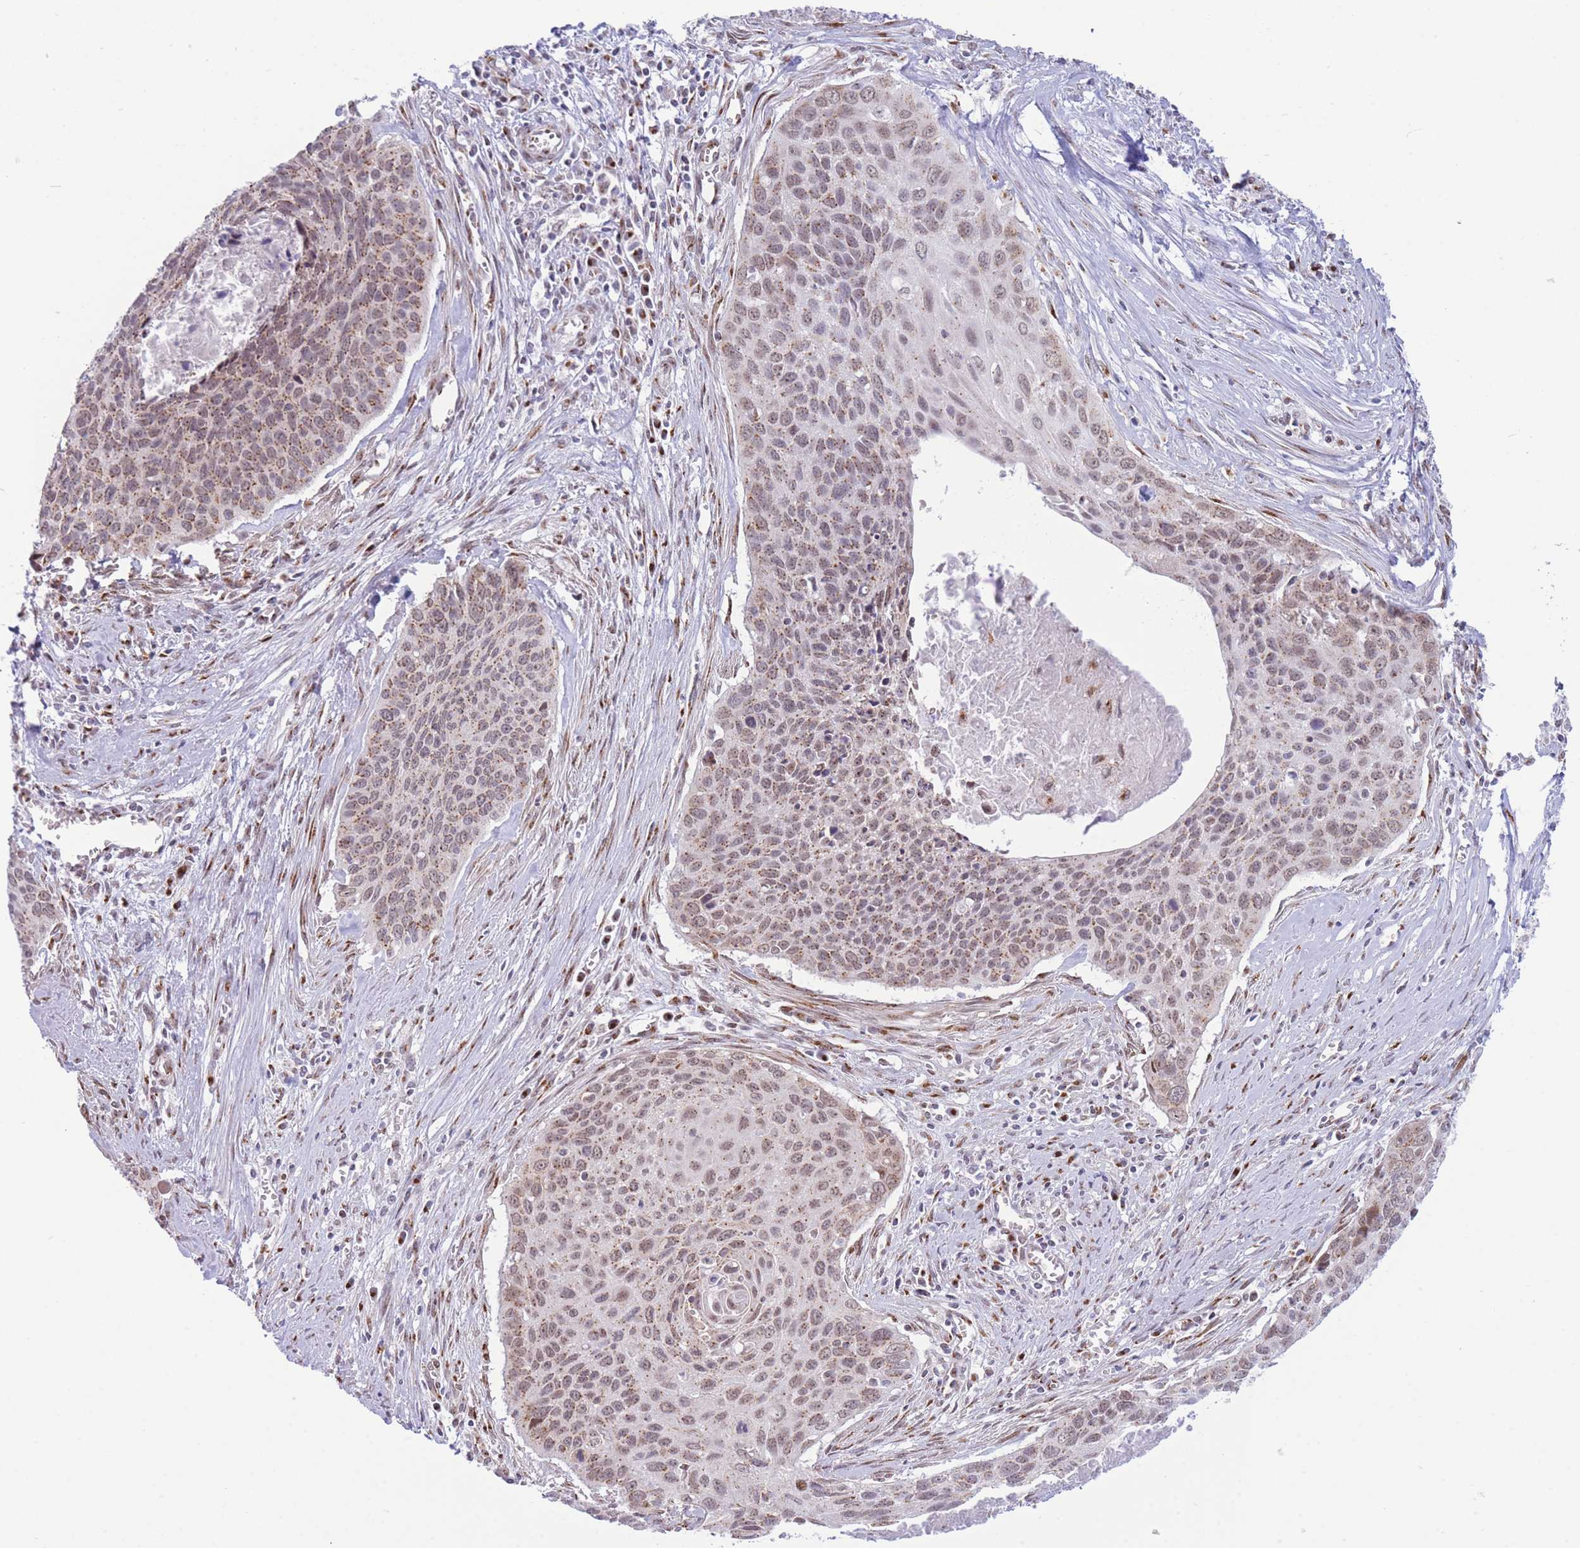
{"staining": {"intensity": "moderate", "quantity": "25%-75%", "location": "cytoplasmic/membranous,nuclear"}, "tissue": "cervical cancer", "cell_type": "Tumor cells", "image_type": "cancer", "snomed": [{"axis": "morphology", "description": "Squamous cell carcinoma, NOS"}, {"axis": "topography", "description": "Cervix"}], "caption": "Immunohistochemistry micrograph of neoplastic tissue: cervical cancer stained using IHC displays medium levels of moderate protein expression localized specifically in the cytoplasmic/membranous and nuclear of tumor cells, appearing as a cytoplasmic/membranous and nuclear brown color.", "gene": "INO80C", "patient": {"sex": "female", "age": 55}}